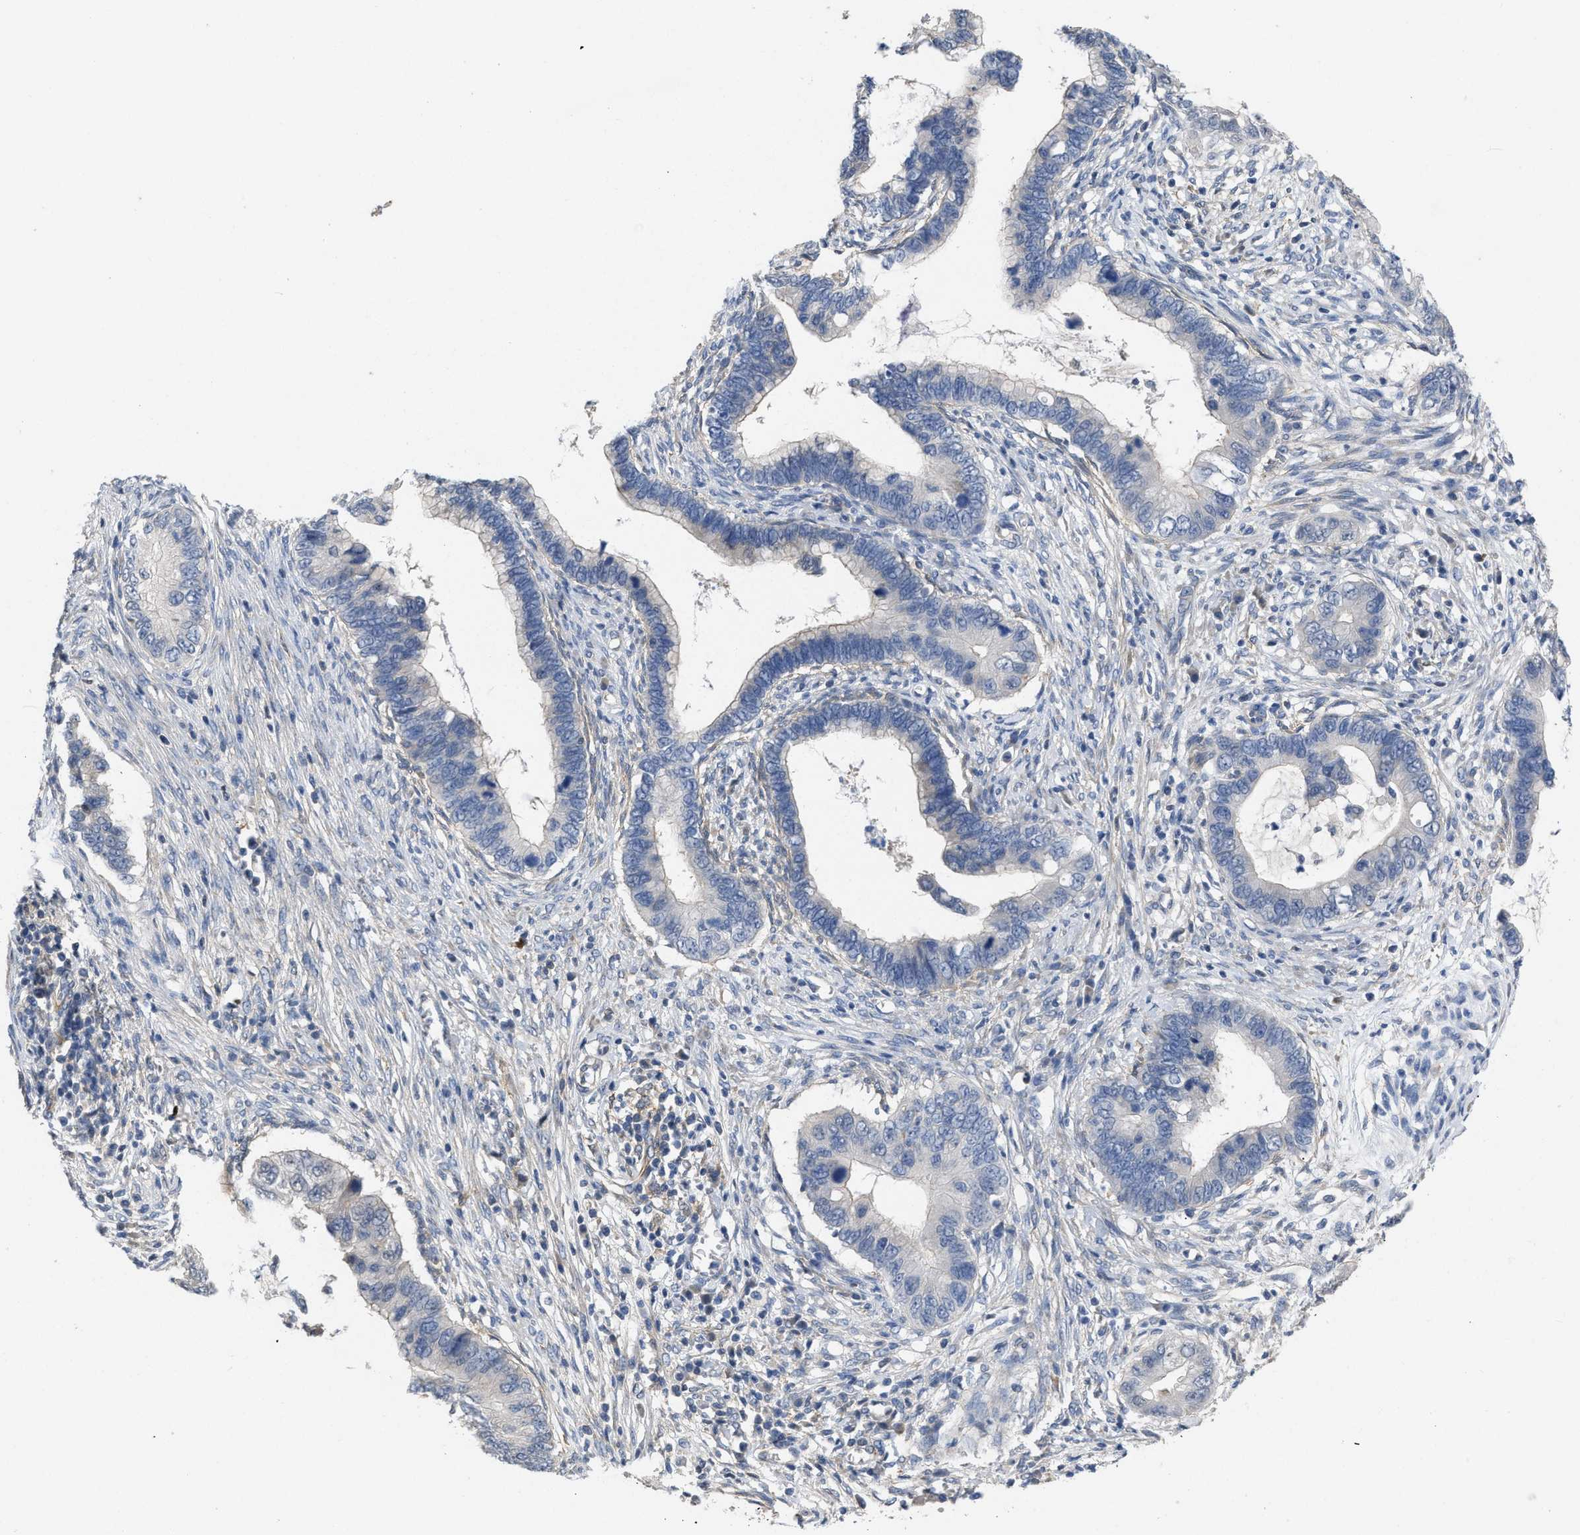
{"staining": {"intensity": "negative", "quantity": "none", "location": "none"}, "tissue": "cervical cancer", "cell_type": "Tumor cells", "image_type": "cancer", "snomed": [{"axis": "morphology", "description": "Adenocarcinoma, NOS"}, {"axis": "topography", "description": "Cervix"}], "caption": "This is an IHC histopathology image of adenocarcinoma (cervical). There is no expression in tumor cells.", "gene": "TMEM131", "patient": {"sex": "female", "age": 44}}